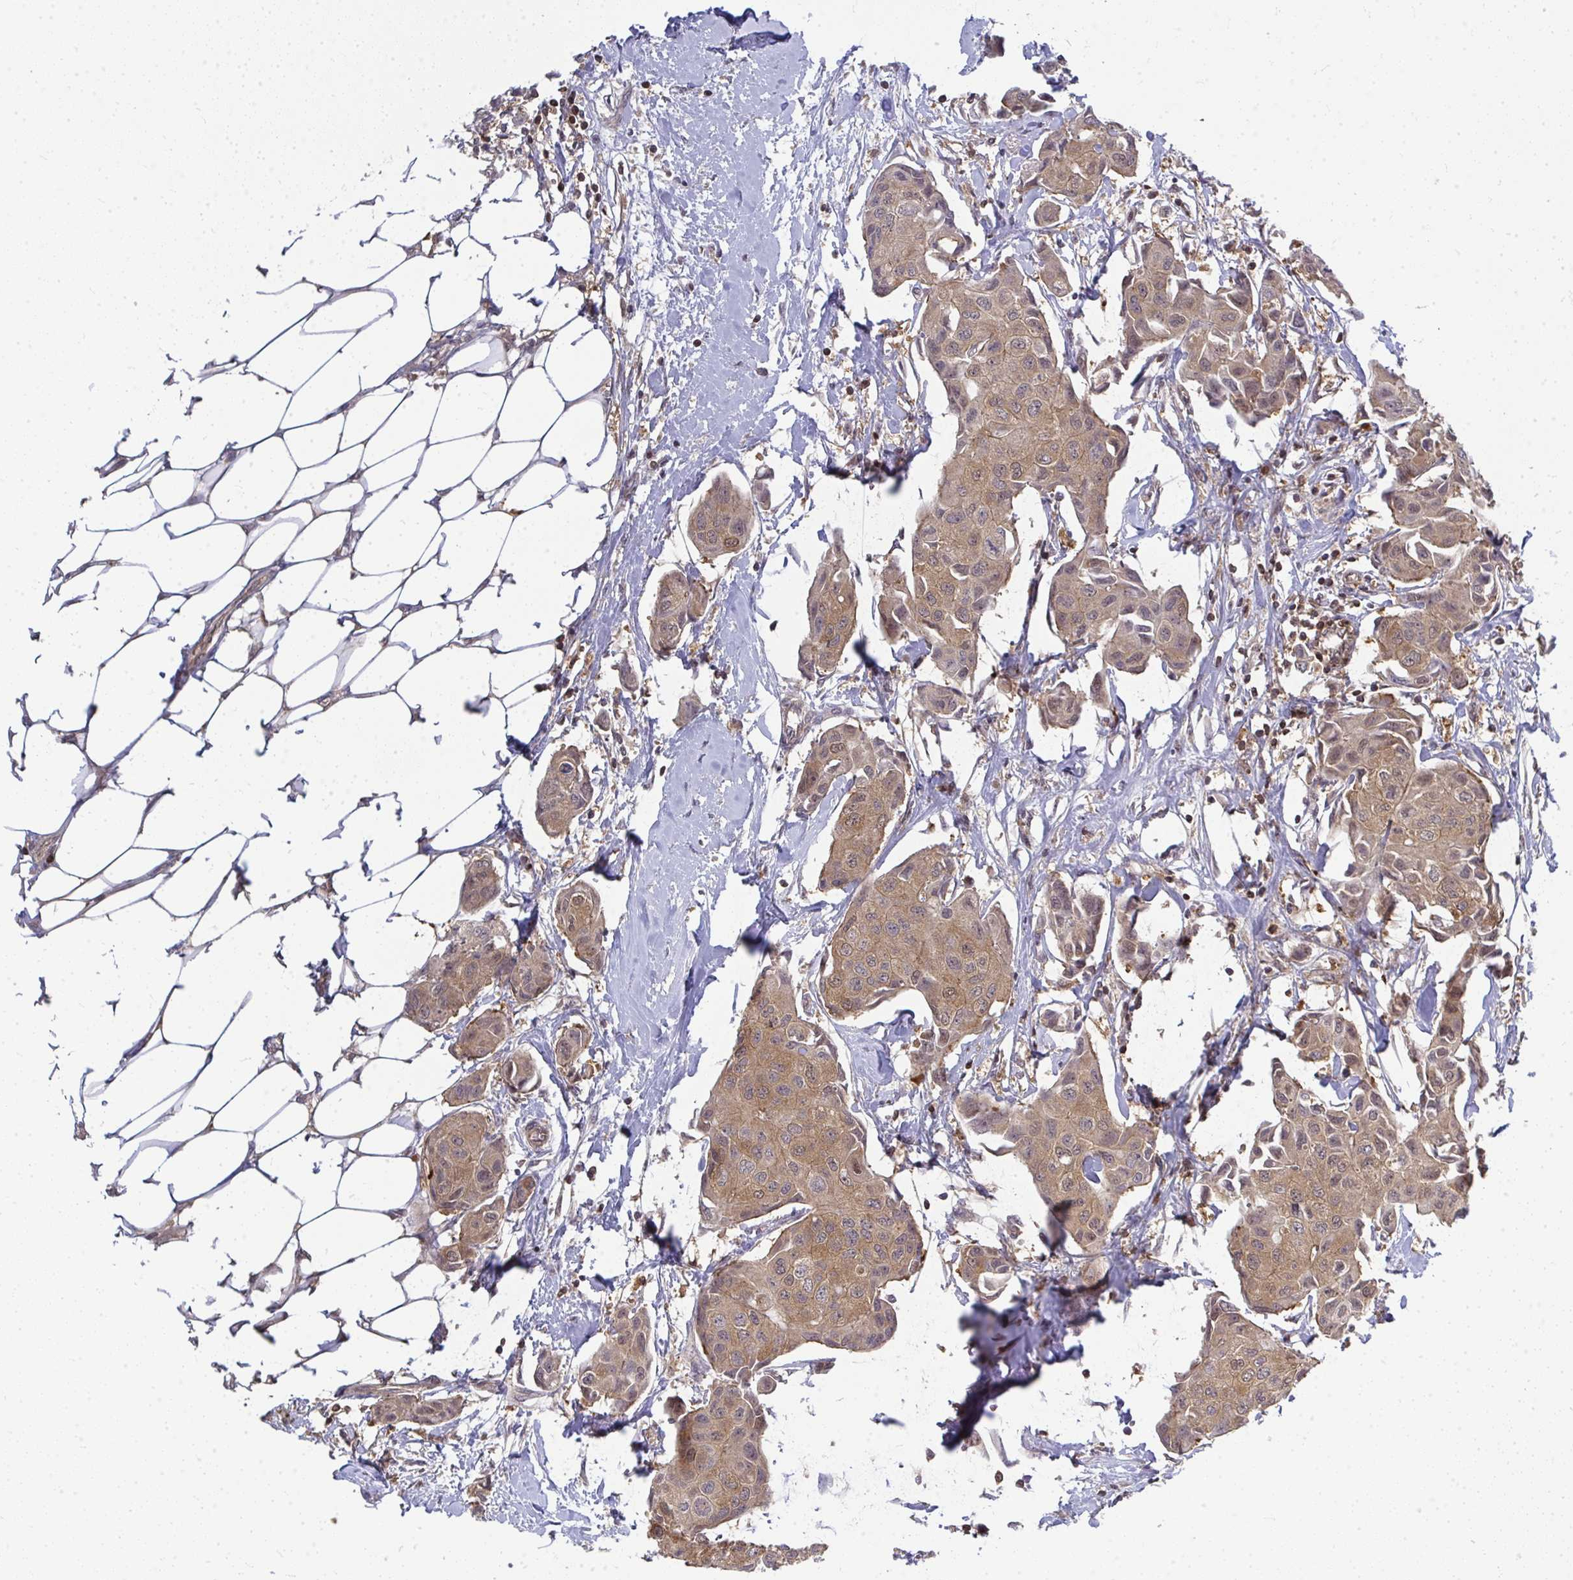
{"staining": {"intensity": "moderate", "quantity": ">75%", "location": "cytoplasmic/membranous"}, "tissue": "breast cancer", "cell_type": "Tumor cells", "image_type": "cancer", "snomed": [{"axis": "morphology", "description": "Duct carcinoma"}, {"axis": "topography", "description": "Breast"}, {"axis": "topography", "description": "Lymph node"}], "caption": "Moderate cytoplasmic/membranous positivity for a protein is present in approximately >75% of tumor cells of infiltrating ductal carcinoma (breast) using IHC.", "gene": "HDHD2", "patient": {"sex": "female", "age": 80}}